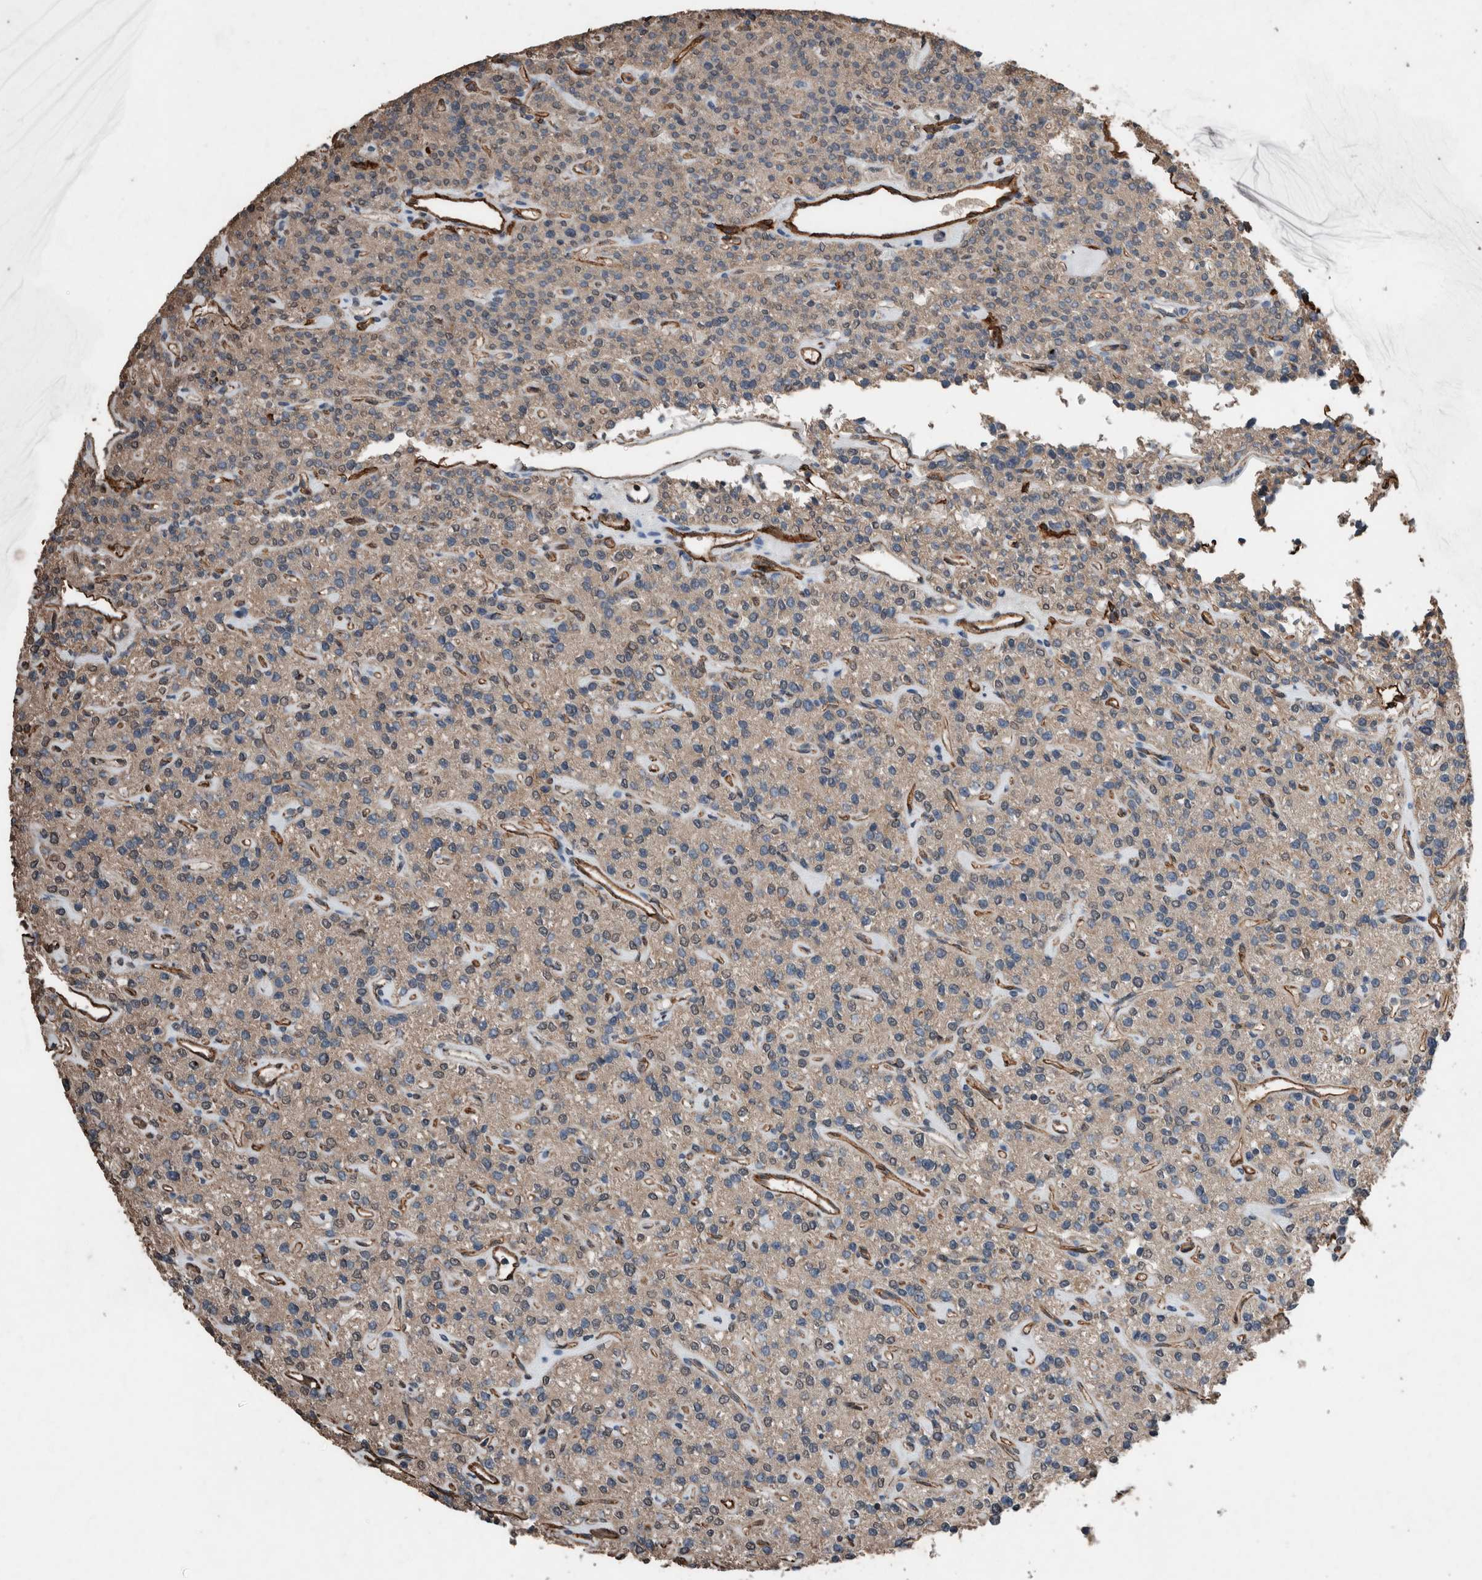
{"staining": {"intensity": "negative", "quantity": "none", "location": "none"}, "tissue": "parathyroid gland", "cell_type": "Glandular cells", "image_type": "normal", "snomed": [{"axis": "morphology", "description": "Normal tissue, NOS"}, {"axis": "topography", "description": "Parathyroid gland"}], "caption": "Immunohistochemistry photomicrograph of benign human parathyroid gland stained for a protein (brown), which displays no positivity in glandular cells. (DAB (3,3'-diaminobenzidine) IHC, high magnification).", "gene": "S100A10", "patient": {"sex": "male", "age": 46}}